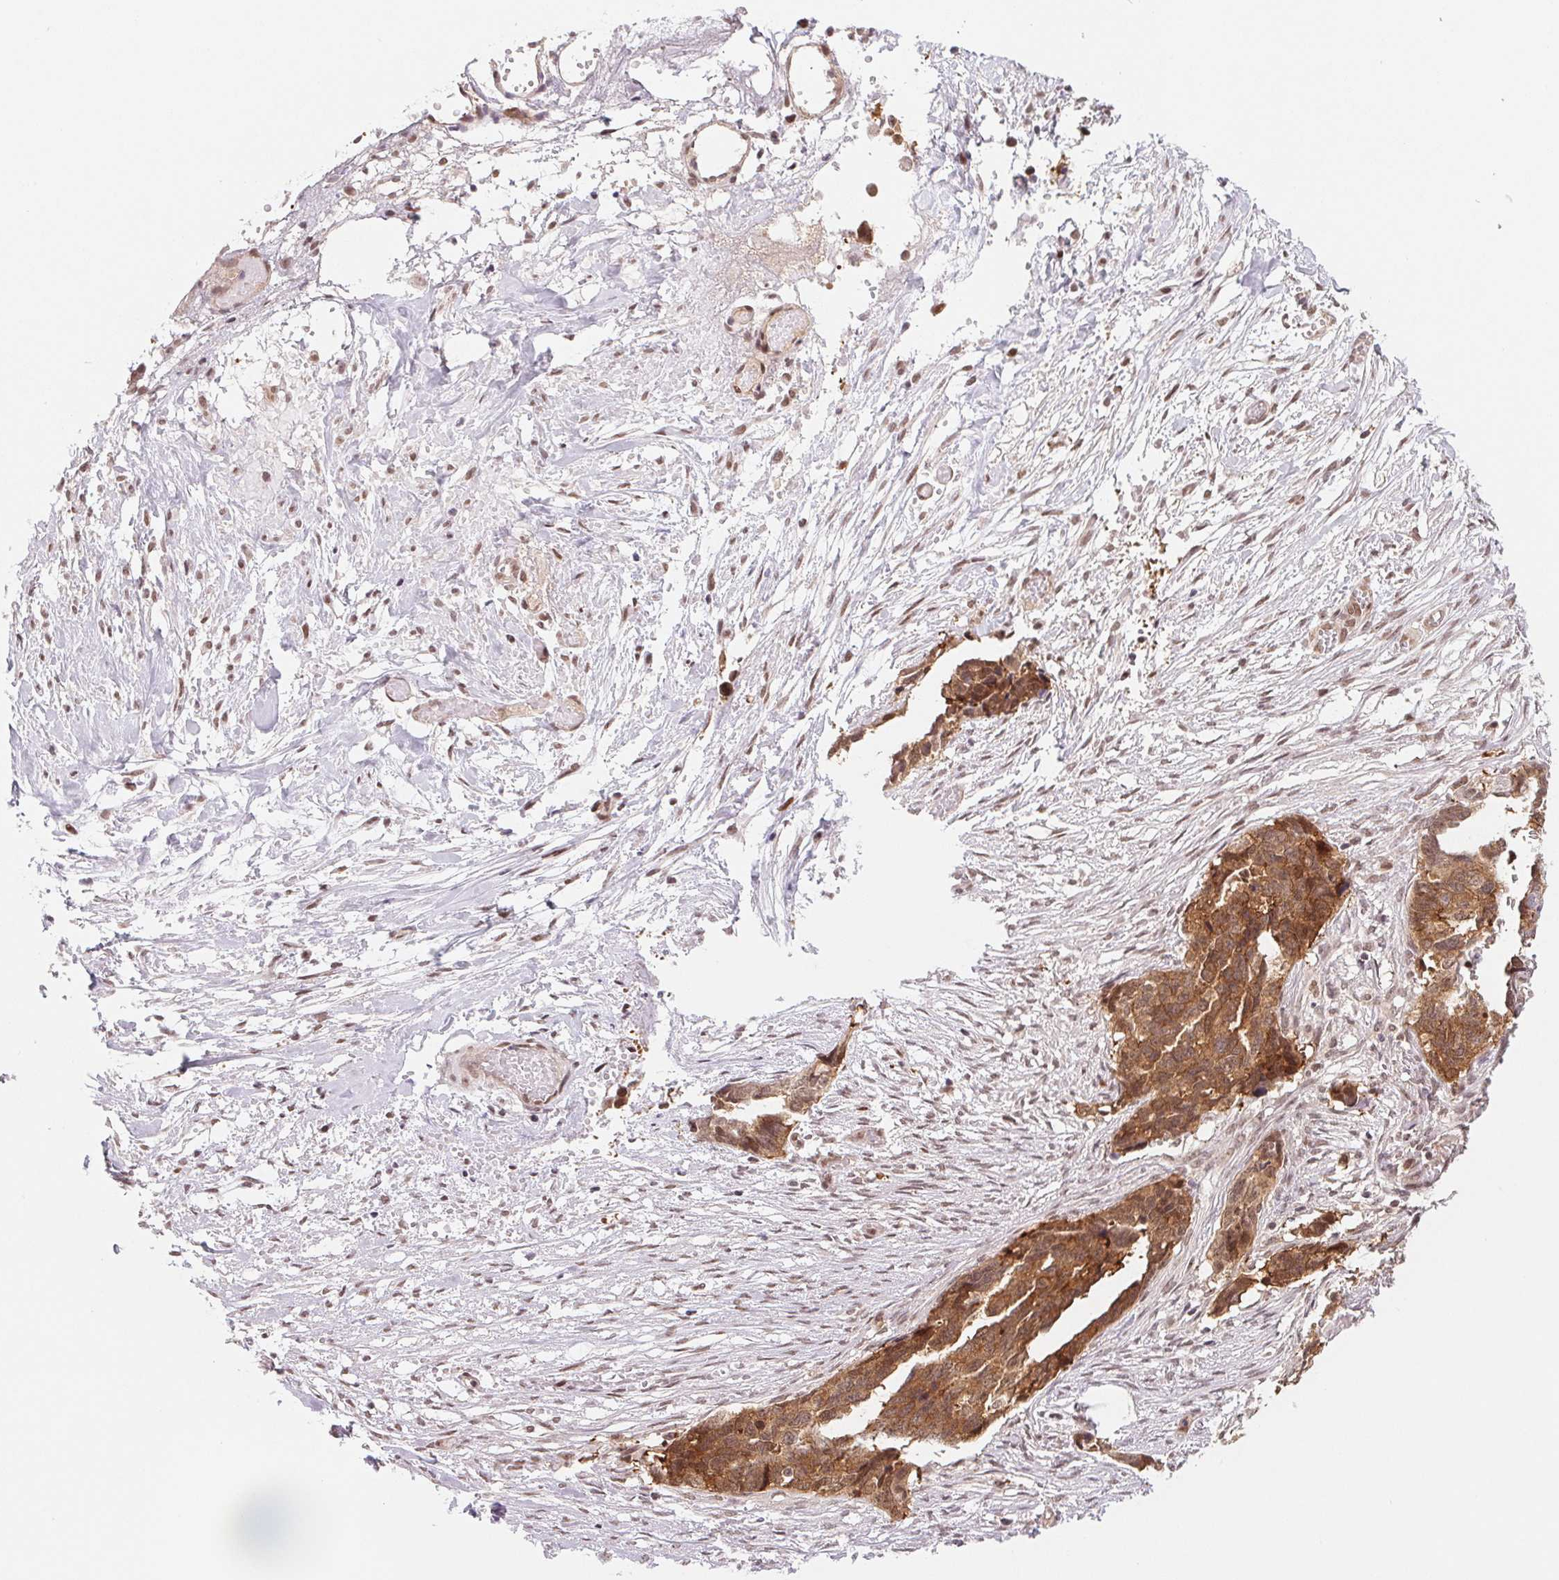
{"staining": {"intensity": "moderate", "quantity": ">75%", "location": "cytoplasmic/membranous,nuclear"}, "tissue": "ovarian cancer", "cell_type": "Tumor cells", "image_type": "cancer", "snomed": [{"axis": "morphology", "description": "Cystadenocarcinoma, serous, NOS"}, {"axis": "topography", "description": "Ovary"}], "caption": "Protein expression by immunohistochemistry (IHC) reveals moderate cytoplasmic/membranous and nuclear expression in about >75% of tumor cells in ovarian cancer. (DAB (3,3'-diaminobenzidine) = brown stain, brightfield microscopy at high magnification).", "gene": "DNAJB6", "patient": {"sex": "female", "age": 69}}